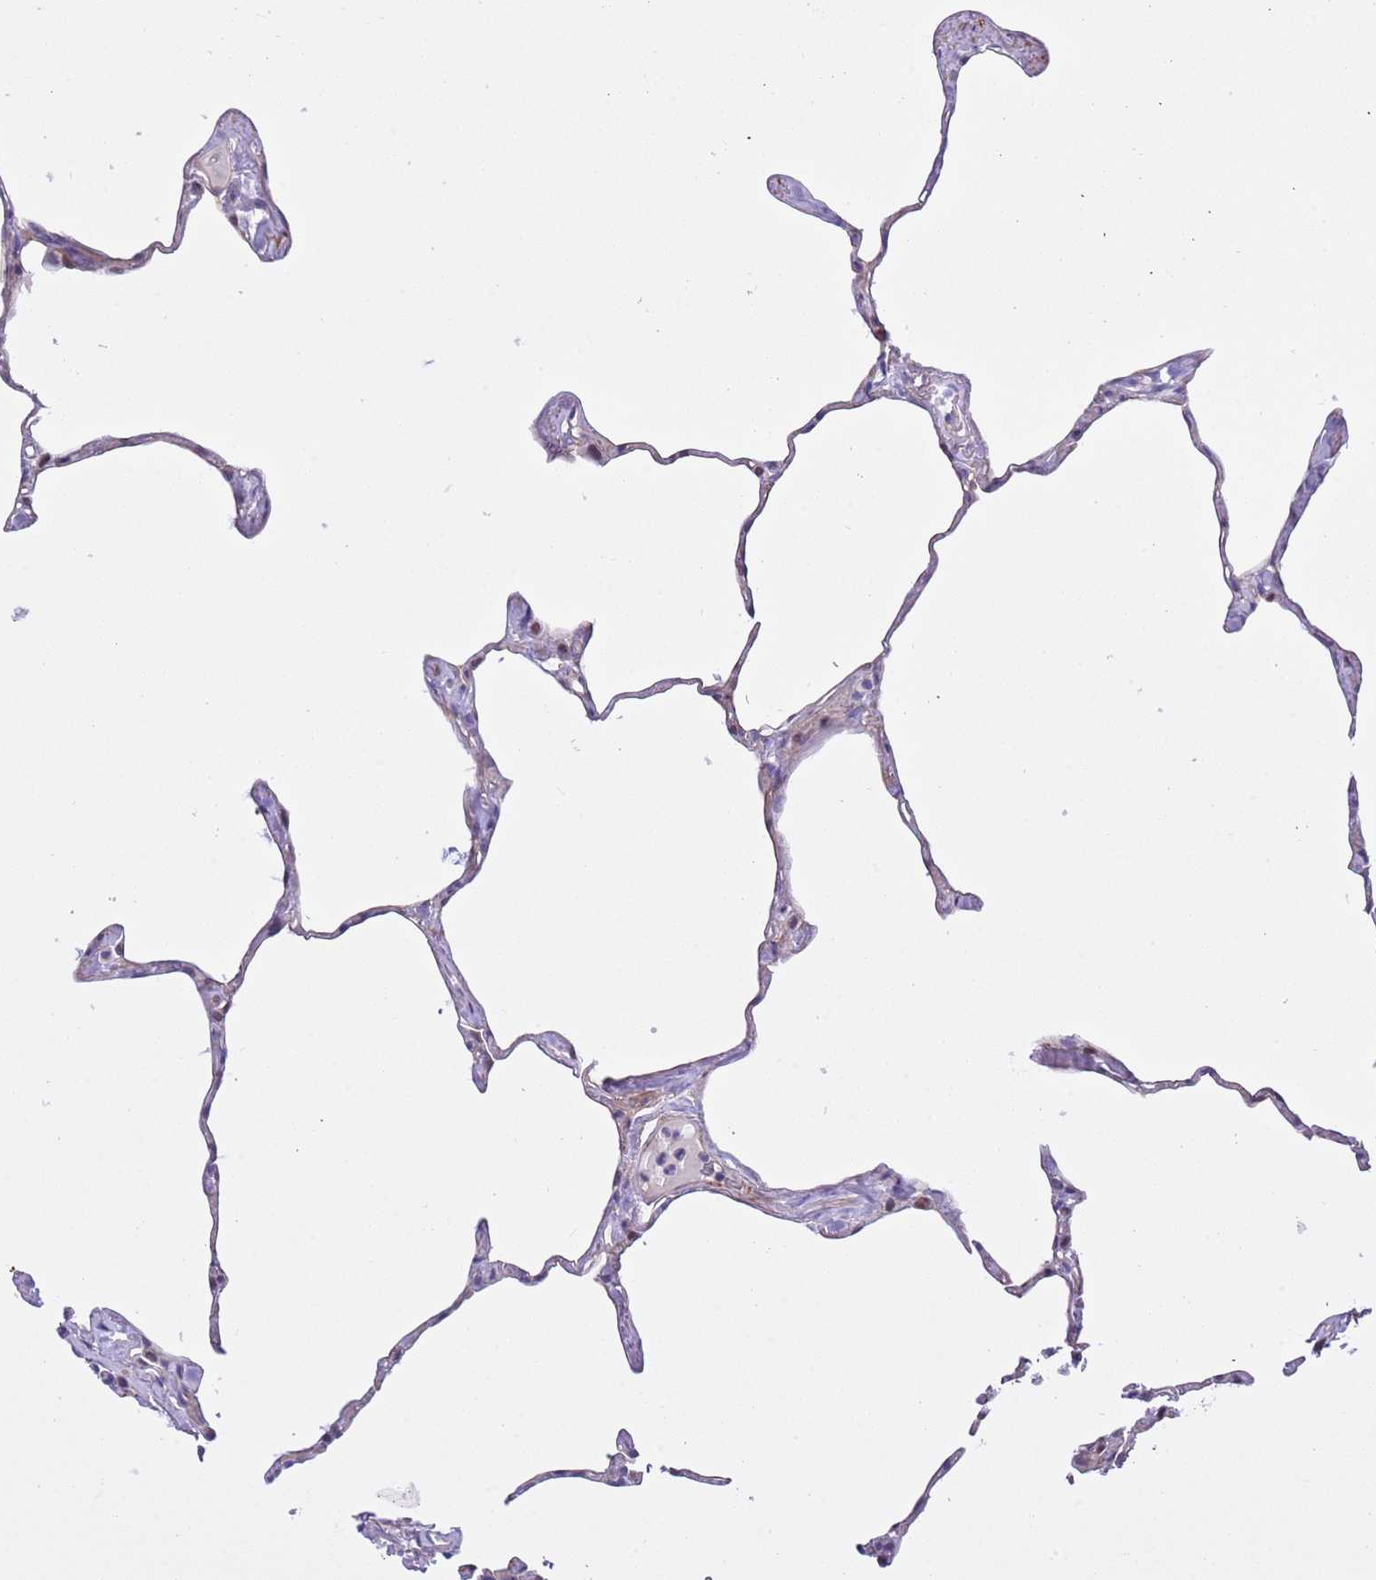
{"staining": {"intensity": "negative", "quantity": "none", "location": "none"}, "tissue": "lung", "cell_type": "Alveolar cells", "image_type": "normal", "snomed": [{"axis": "morphology", "description": "Normal tissue, NOS"}, {"axis": "topography", "description": "Lung"}], "caption": "IHC image of unremarkable lung: lung stained with DAB shows no significant protein expression in alveolar cells.", "gene": "NET1", "patient": {"sex": "male", "age": 65}}